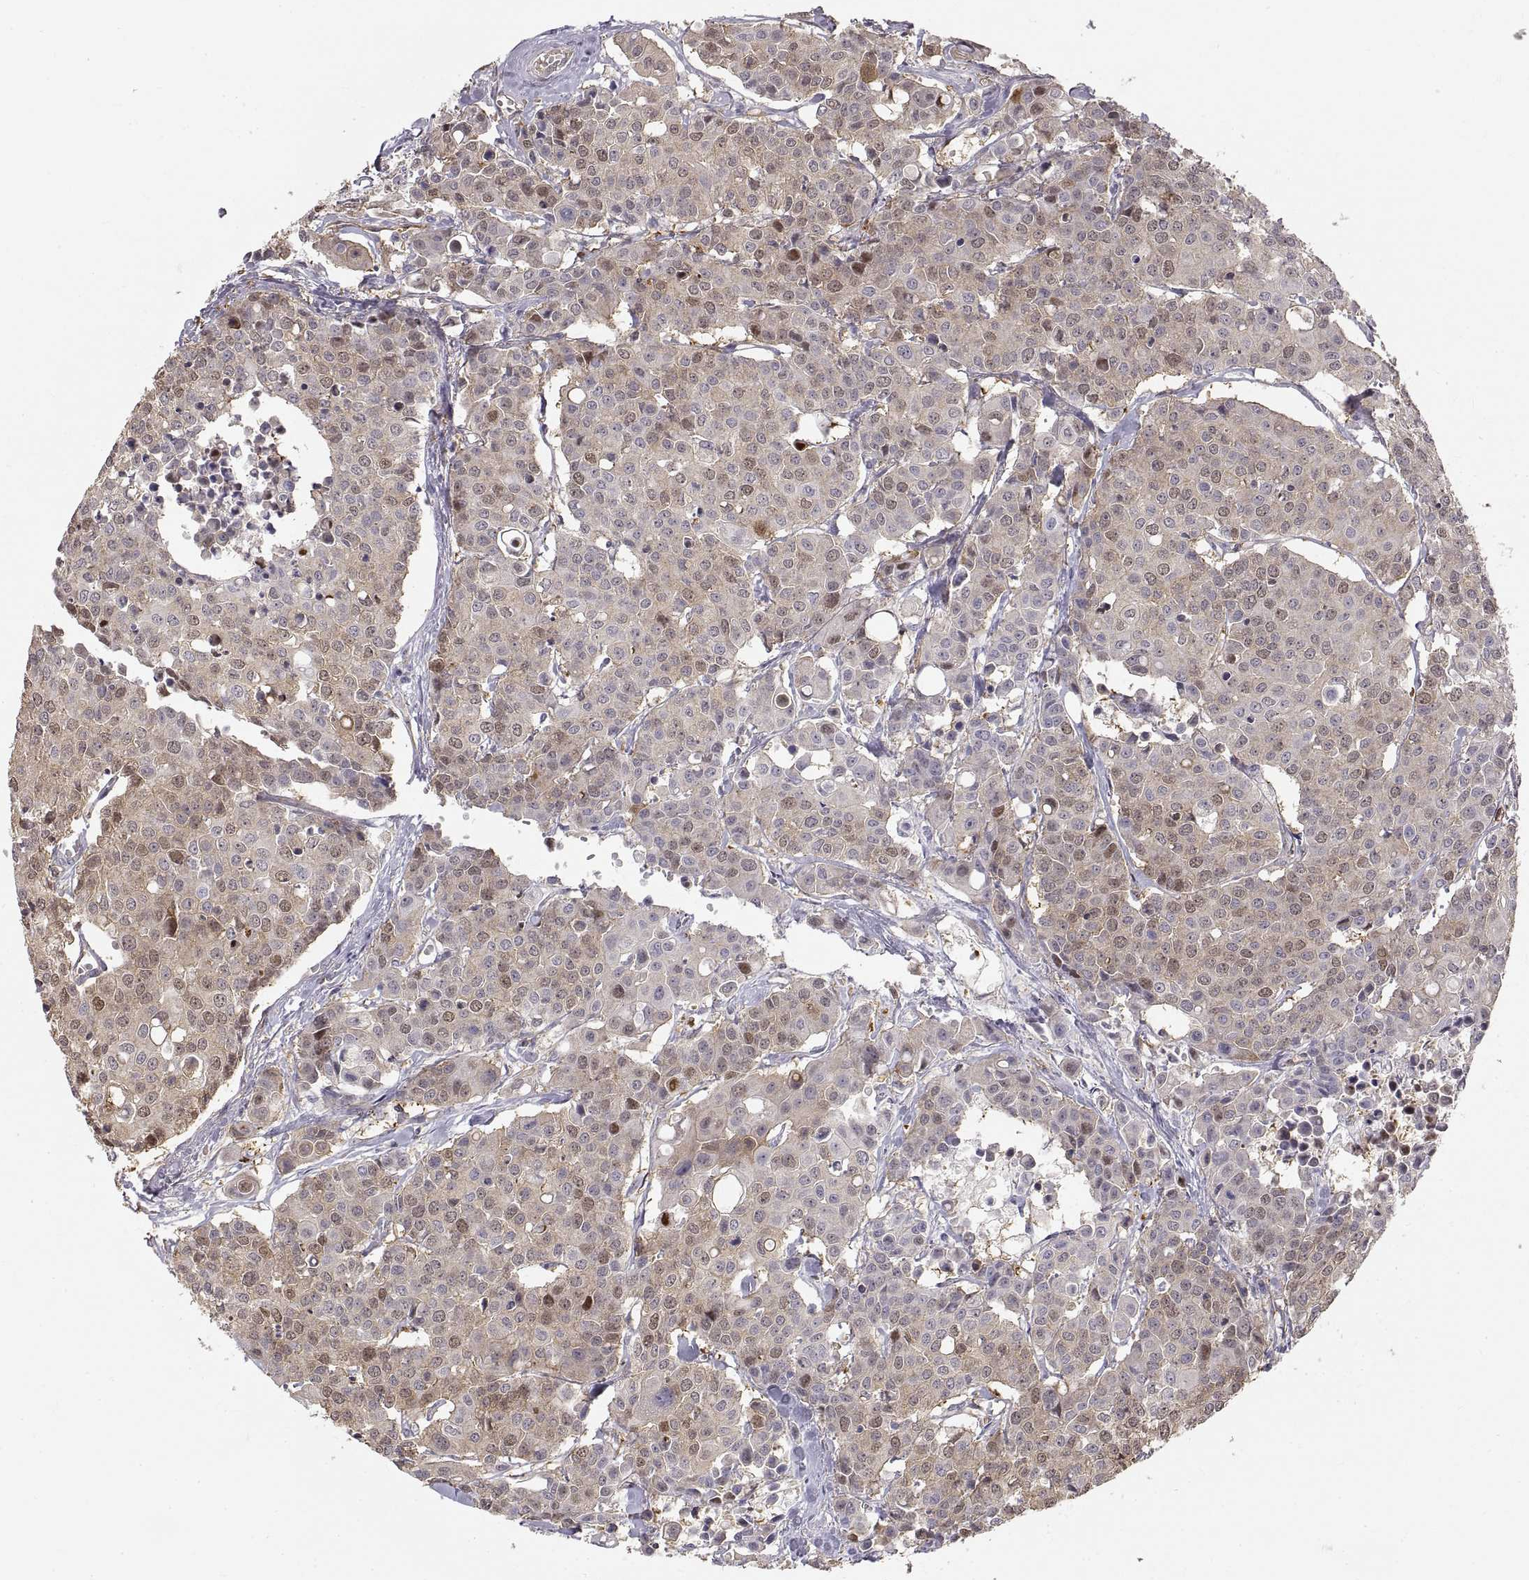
{"staining": {"intensity": "weak", "quantity": "25%-75%", "location": "cytoplasmic/membranous"}, "tissue": "carcinoid", "cell_type": "Tumor cells", "image_type": "cancer", "snomed": [{"axis": "morphology", "description": "Carcinoid, malignant, NOS"}, {"axis": "topography", "description": "Colon"}], "caption": "IHC photomicrograph of neoplastic tissue: carcinoid stained using IHC exhibits low levels of weak protein expression localized specifically in the cytoplasmic/membranous of tumor cells, appearing as a cytoplasmic/membranous brown color.", "gene": "HSP90AB1", "patient": {"sex": "male", "age": 81}}